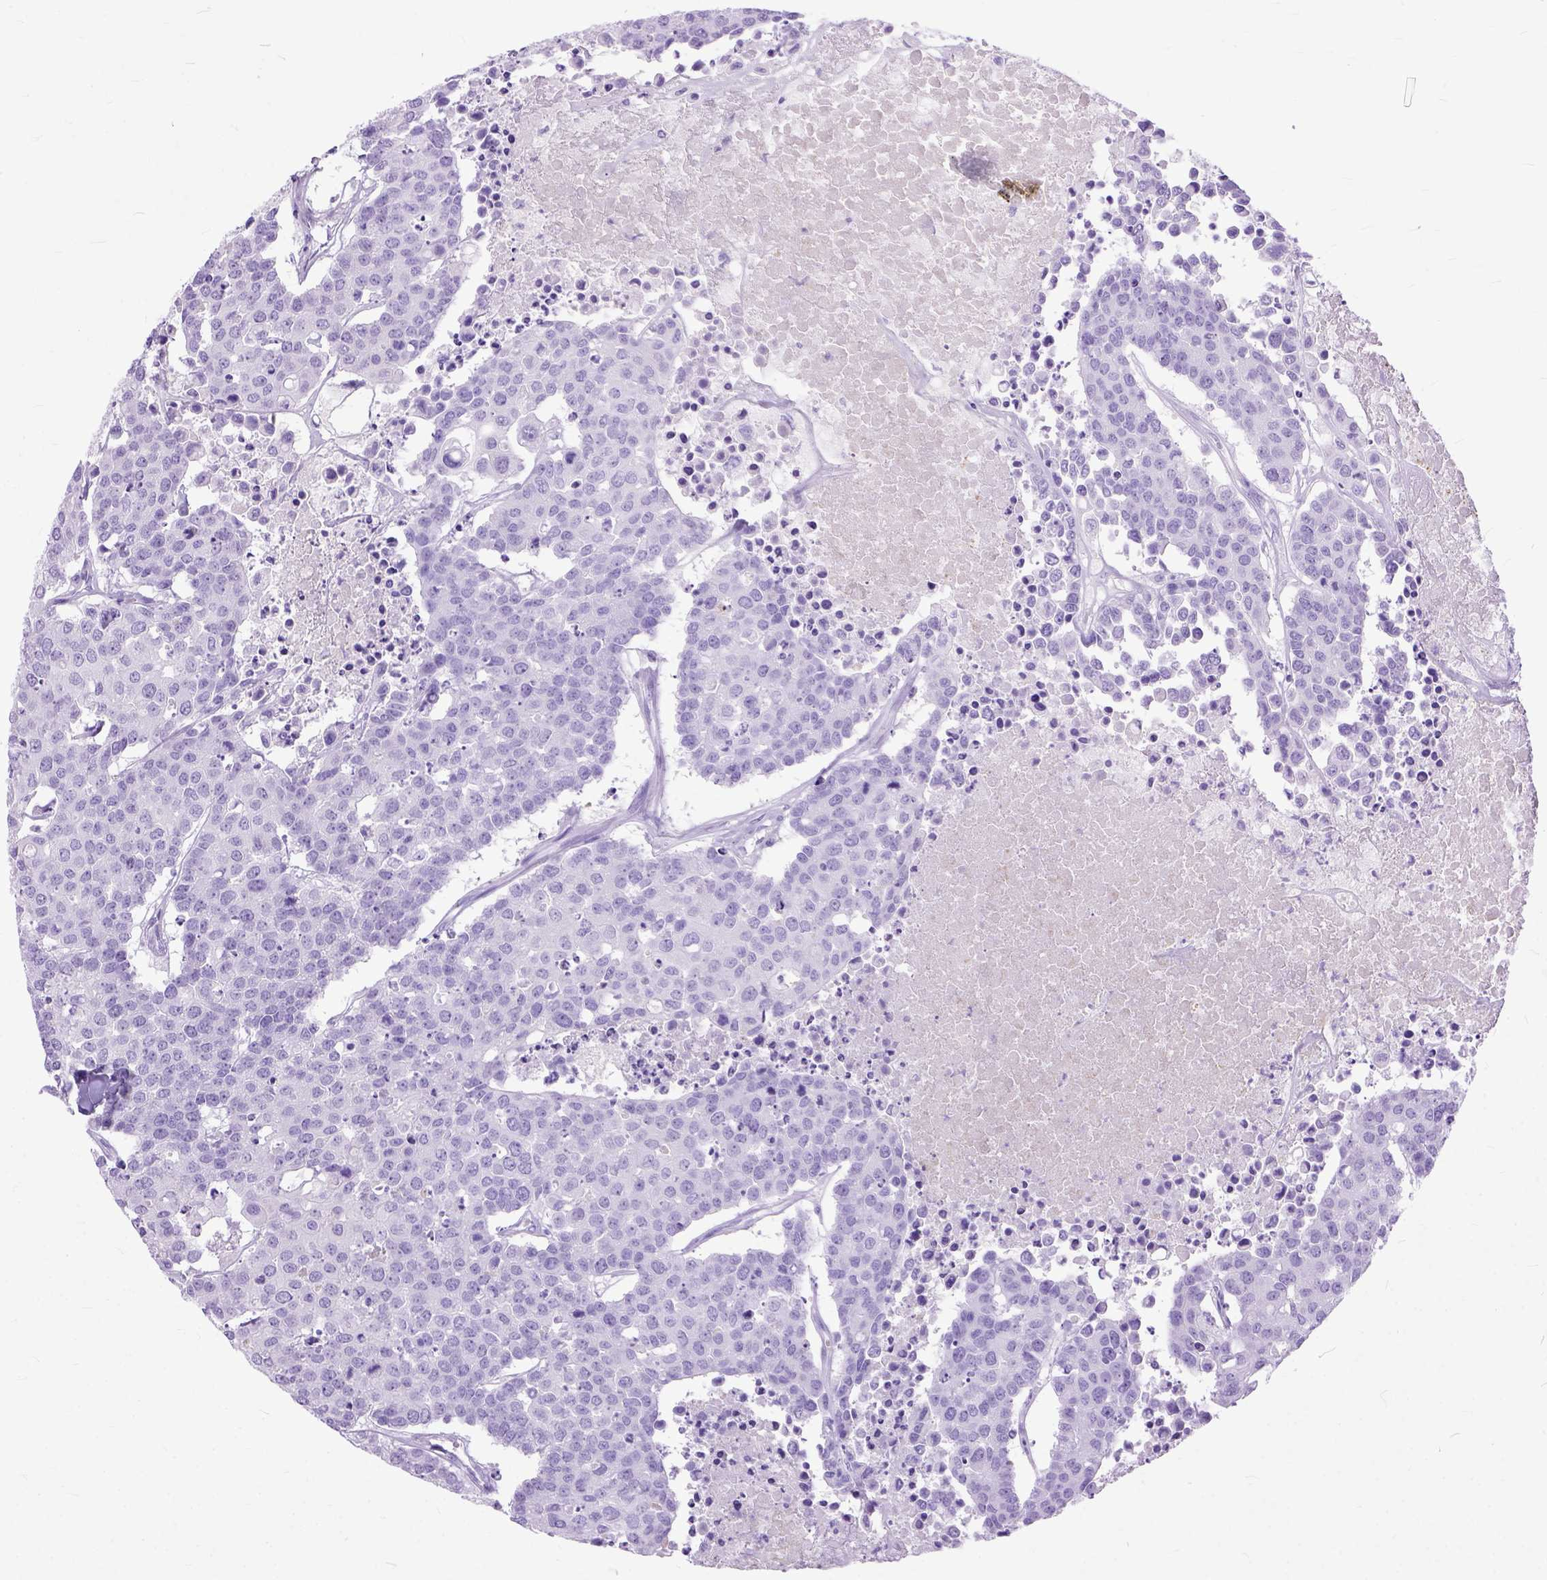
{"staining": {"intensity": "negative", "quantity": "none", "location": "none"}, "tissue": "carcinoid", "cell_type": "Tumor cells", "image_type": "cancer", "snomed": [{"axis": "morphology", "description": "Carcinoid, malignant, NOS"}, {"axis": "topography", "description": "Colon"}], "caption": "High power microscopy histopathology image of an immunohistochemistry (IHC) image of carcinoid (malignant), revealing no significant positivity in tumor cells. (Immunohistochemistry (ihc), brightfield microscopy, high magnification).", "gene": "GNGT1", "patient": {"sex": "male", "age": 81}}